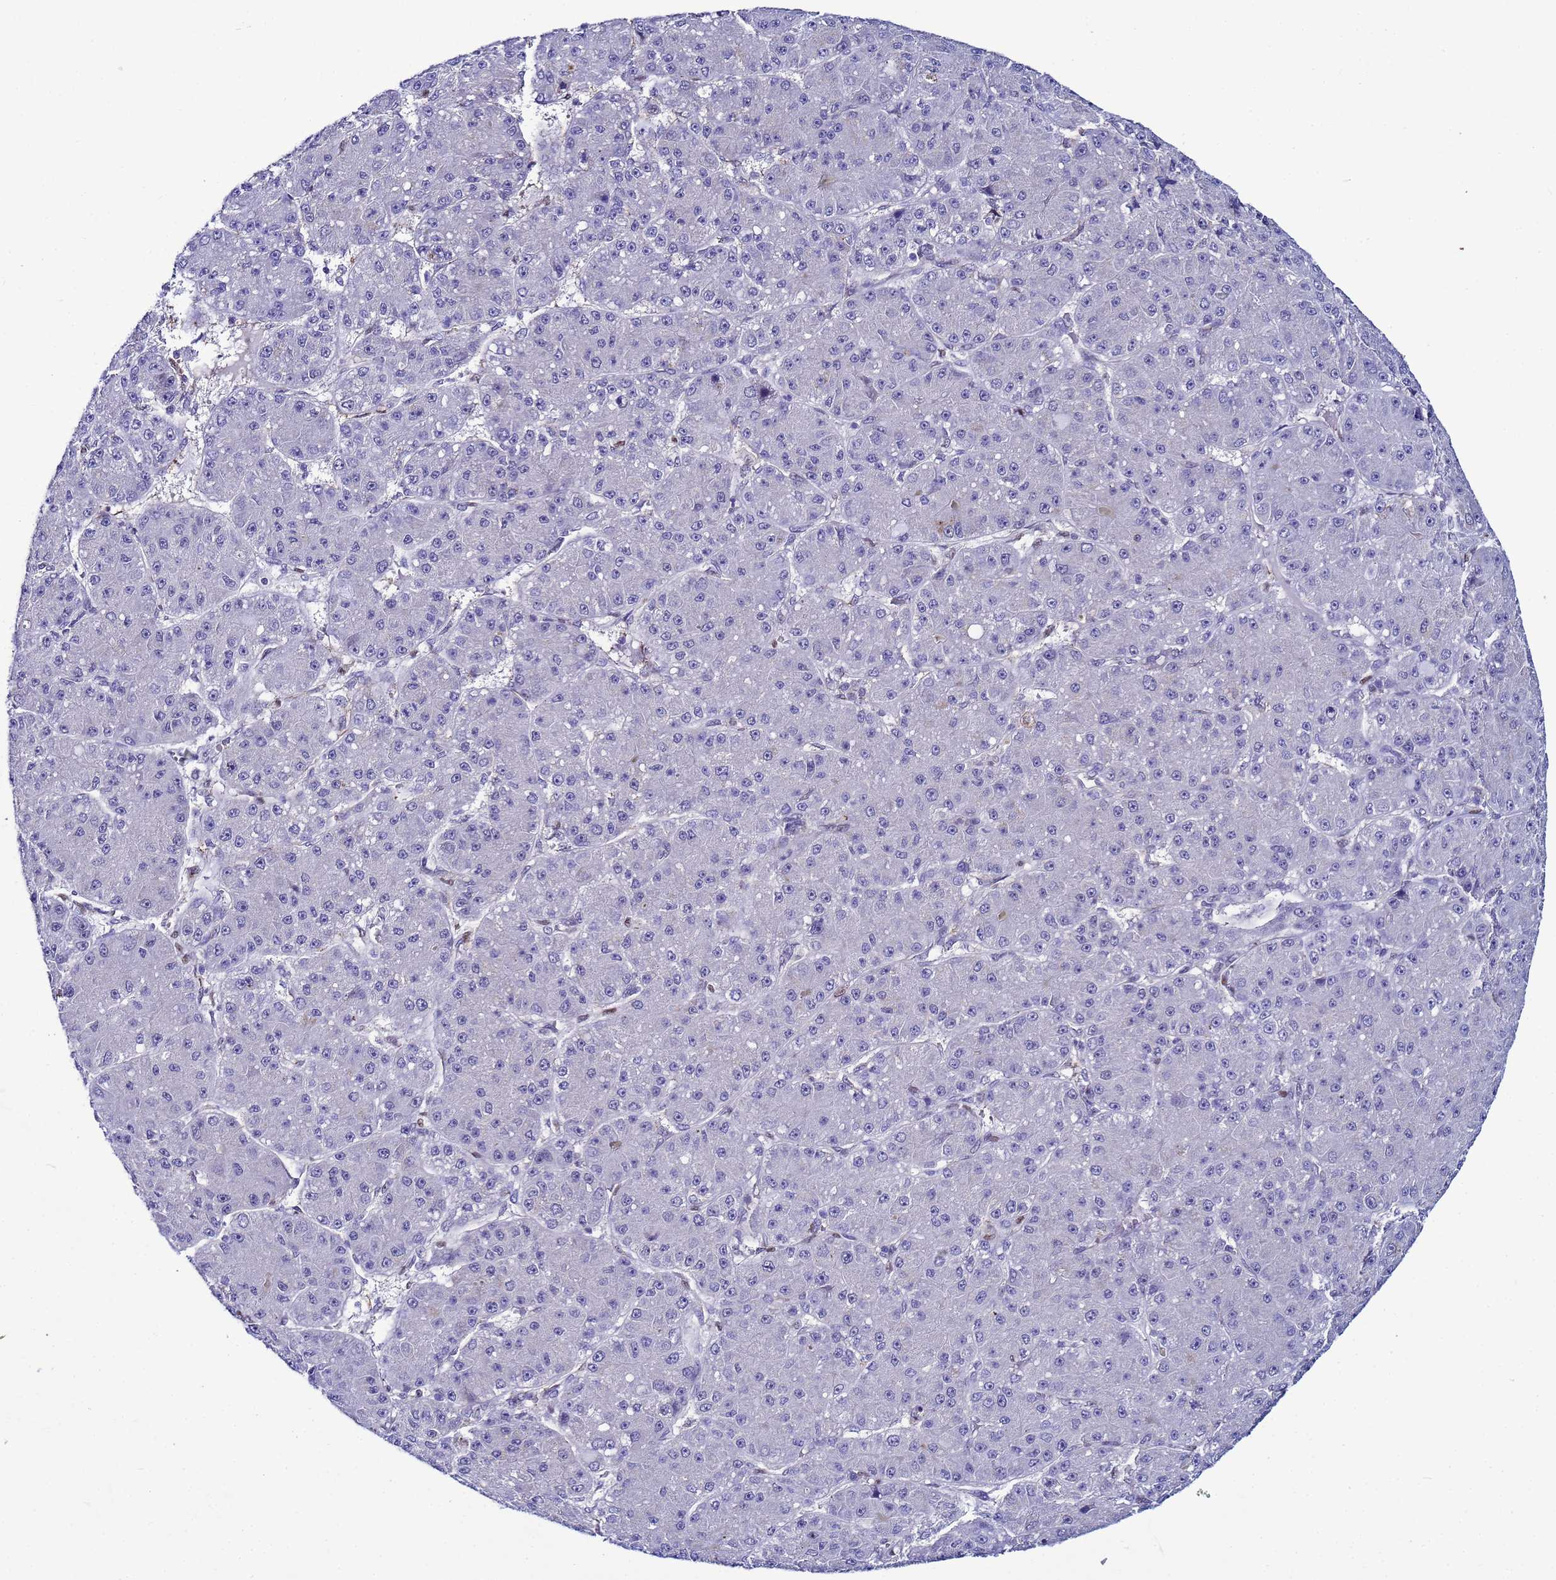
{"staining": {"intensity": "negative", "quantity": "none", "location": "none"}, "tissue": "liver cancer", "cell_type": "Tumor cells", "image_type": "cancer", "snomed": [{"axis": "morphology", "description": "Carcinoma, Hepatocellular, NOS"}, {"axis": "topography", "description": "Liver"}], "caption": "An immunohistochemistry image of liver cancer (hepatocellular carcinoma) is shown. There is no staining in tumor cells of liver cancer (hepatocellular carcinoma). (Stains: DAB (3,3'-diaminobenzidine) IHC with hematoxylin counter stain, Microscopy: brightfield microscopy at high magnification).", "gene": "SLC25A37", "patient": {"sex": "male", "age": 67}}